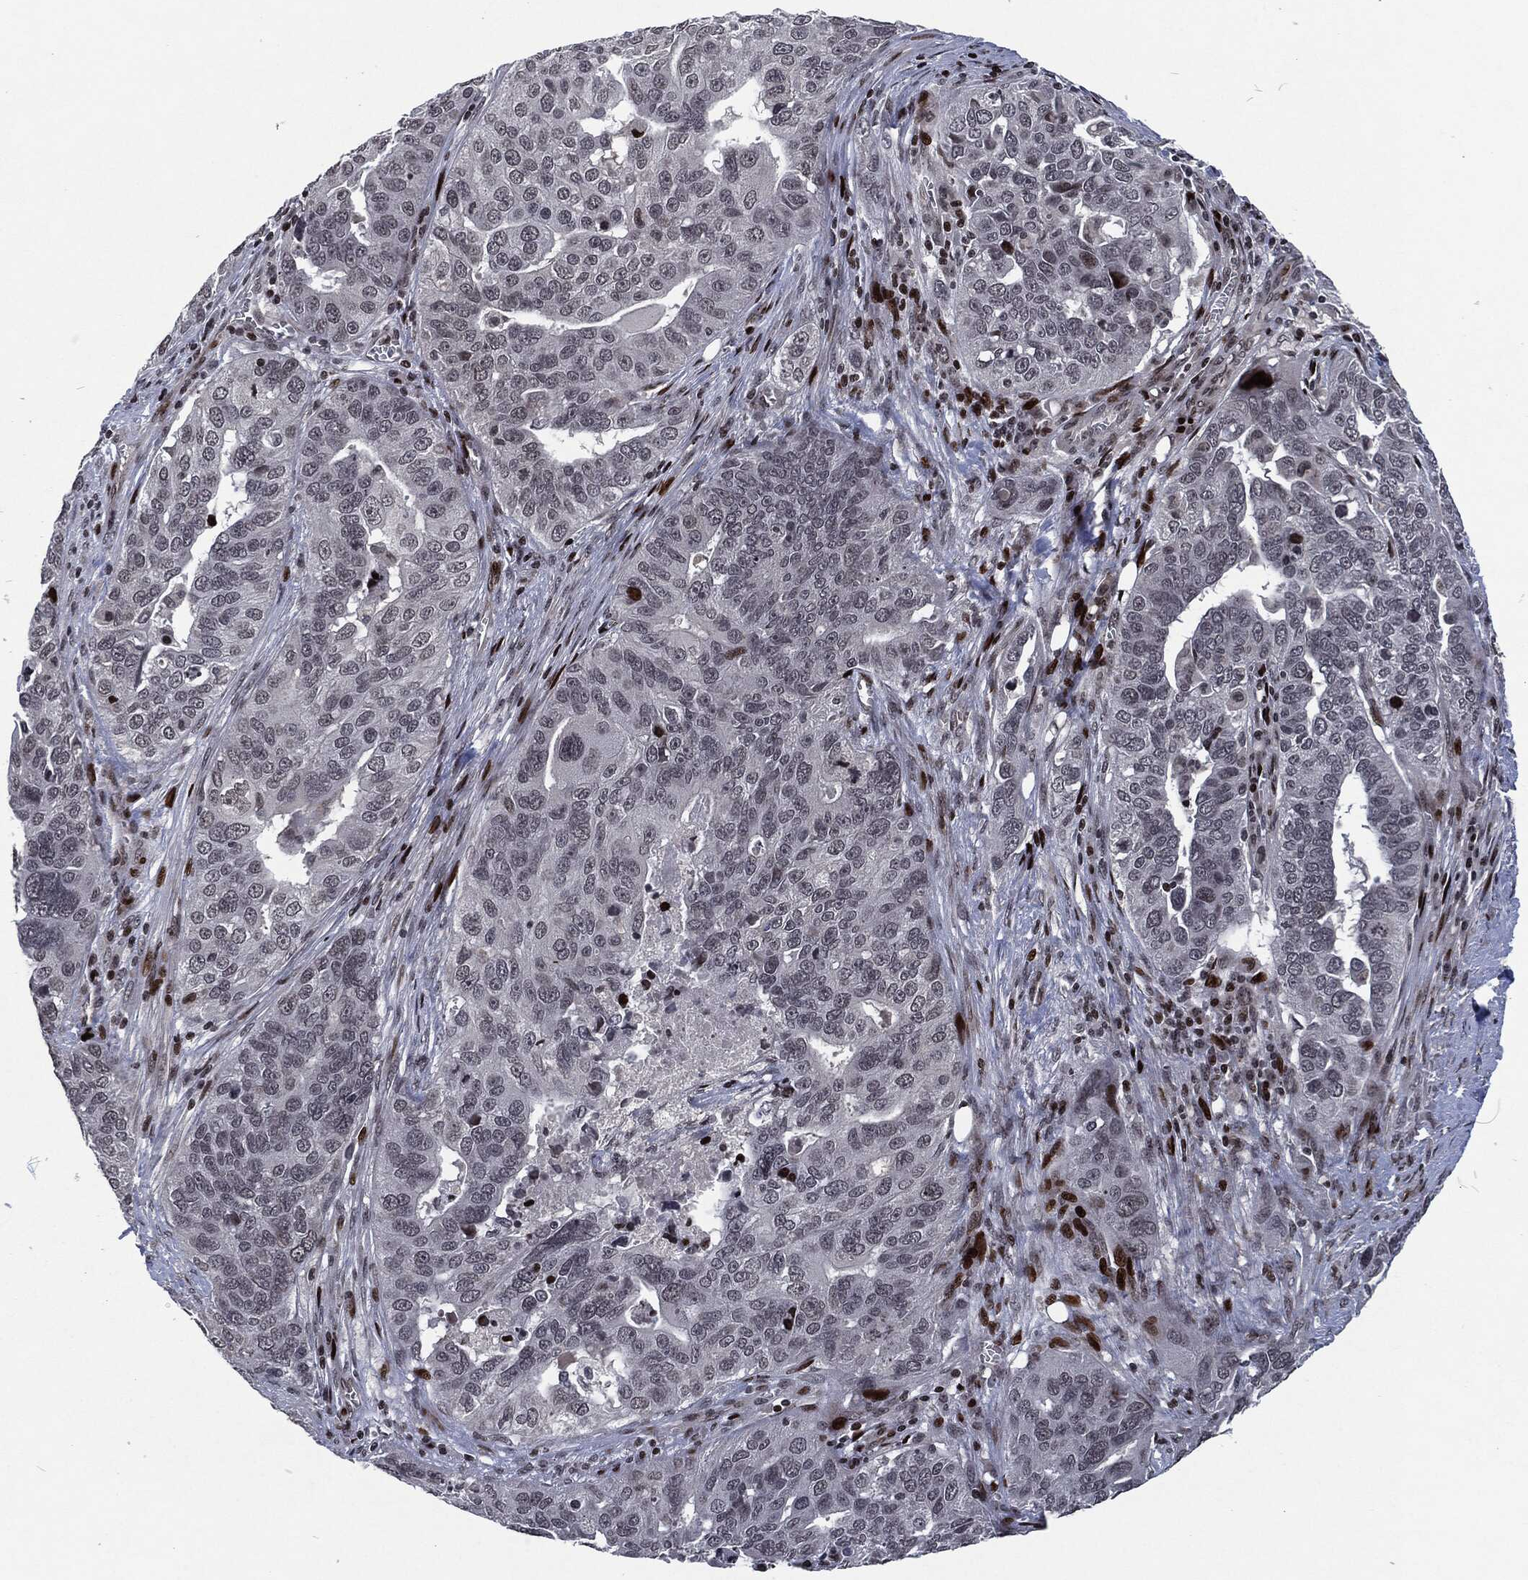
{"staining": {"intensity": "negative", "quantity": "none", "location": "none"}, "tissue": "ovarian cancer", "cell_type": "Tumor cells", "image_type": "cancer", "snomed": [{"axis": "morphology", "description": "Carcinoma, endometroid"}, {"axis": "topography", "description": "Soft tissue"}, {"axis": "topography", "description": "Ovary"}], "caption": "This is an immunohistochemistry (IHC) image of endometroid carcinoma (ovarian). There is no positivity in tumor cells.", "gene": "EGFR", "patient": {"sex": "female", "age": 52}}